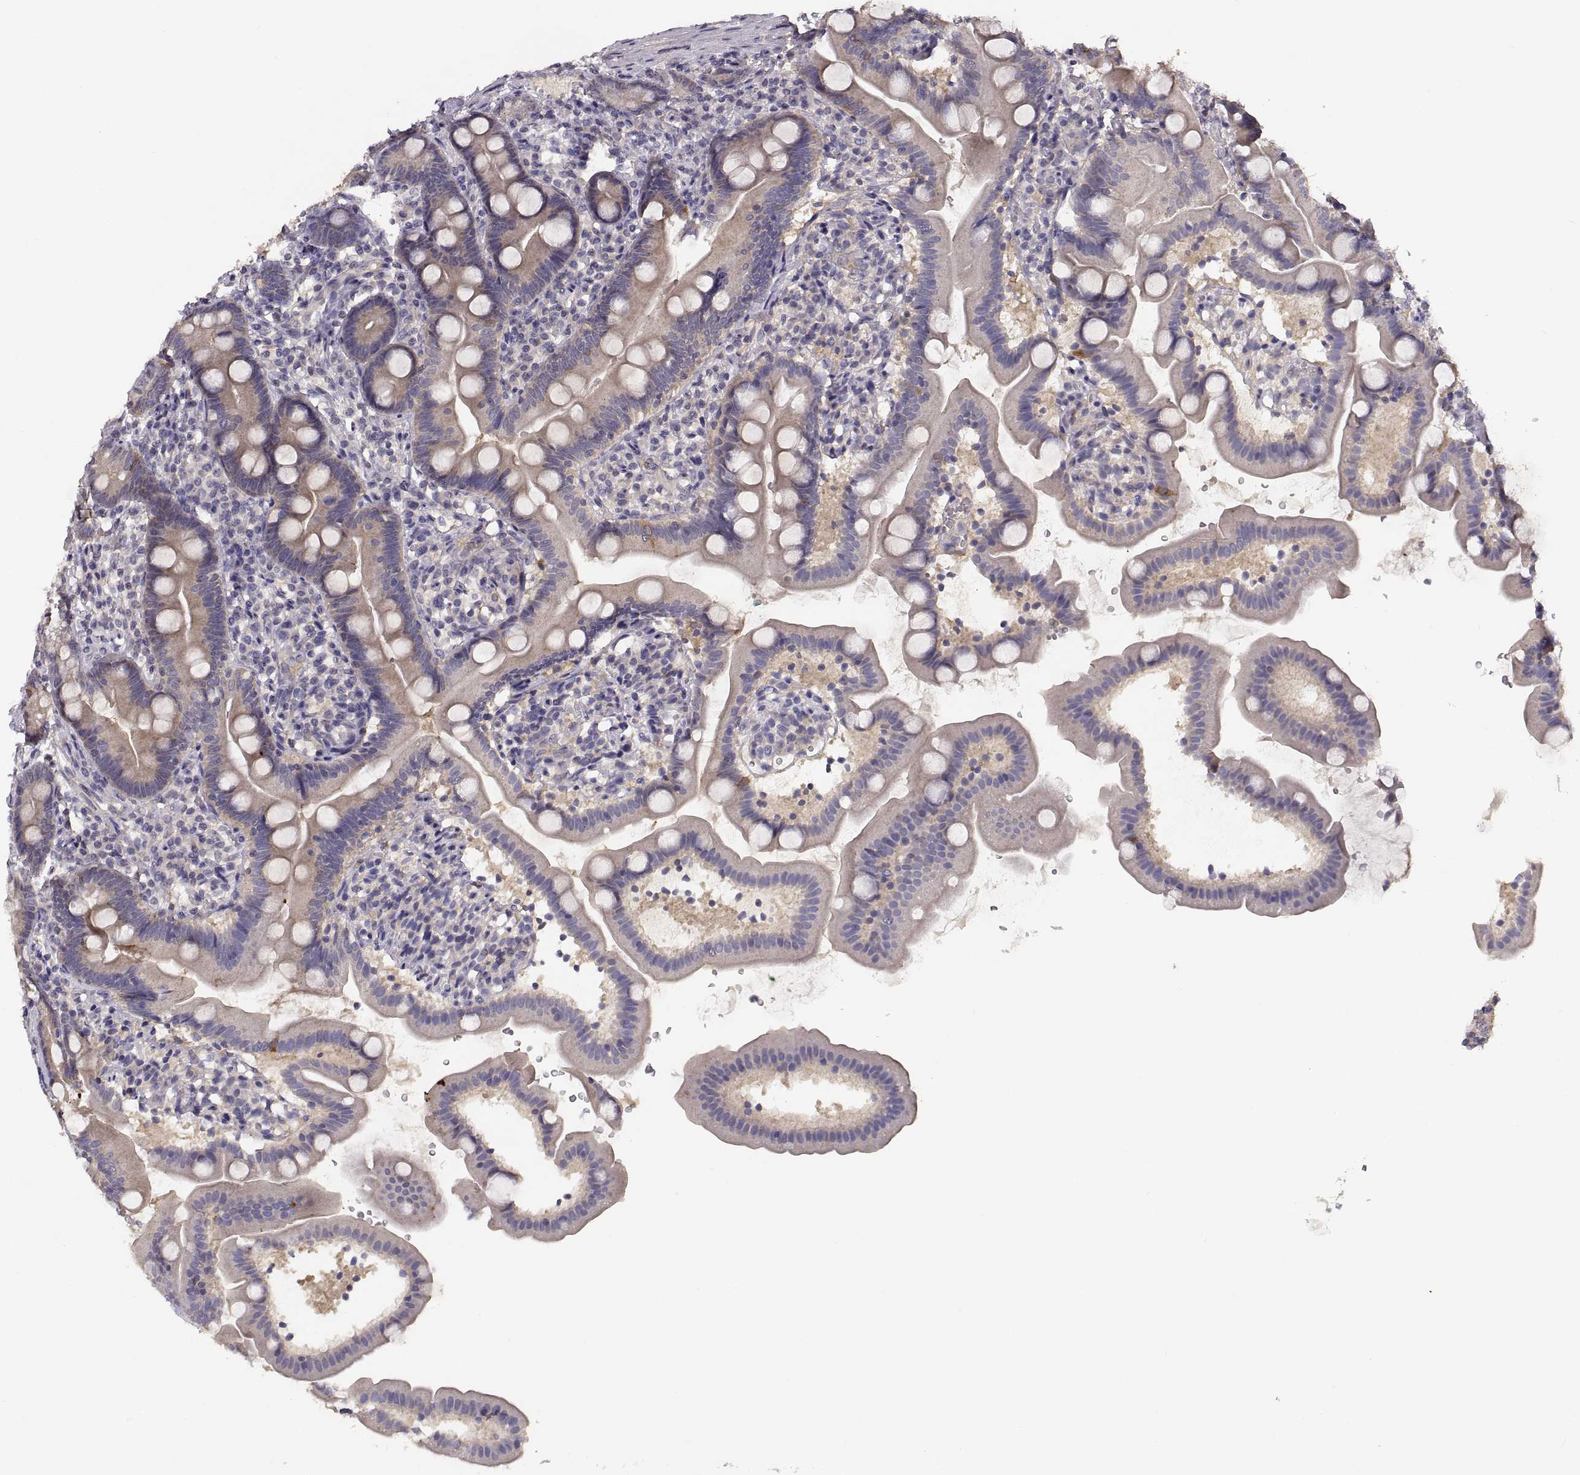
{"staining": {"intensity": "weak", "quantity": "<25%", "location": "cytoplasmic/membranous"}, "tissue": "duodenum", "cell_type": "Glandular cells", "image_type": "normal", "snomed": [{"axis": "morphology", "description": "Normal tissue, NOS"}, {"axis": "topography", "description": "Duodenum"}], "caption": "This photomicrograph is of unremarkable duodenum stained with immunohistochemistry (IHC) to label a protein in brown with the nuclei are counter-stained blue. There is no staining in glandular cells.", "gene": "NMNAT2", "patient": {"sex": "female", "age": 67}}